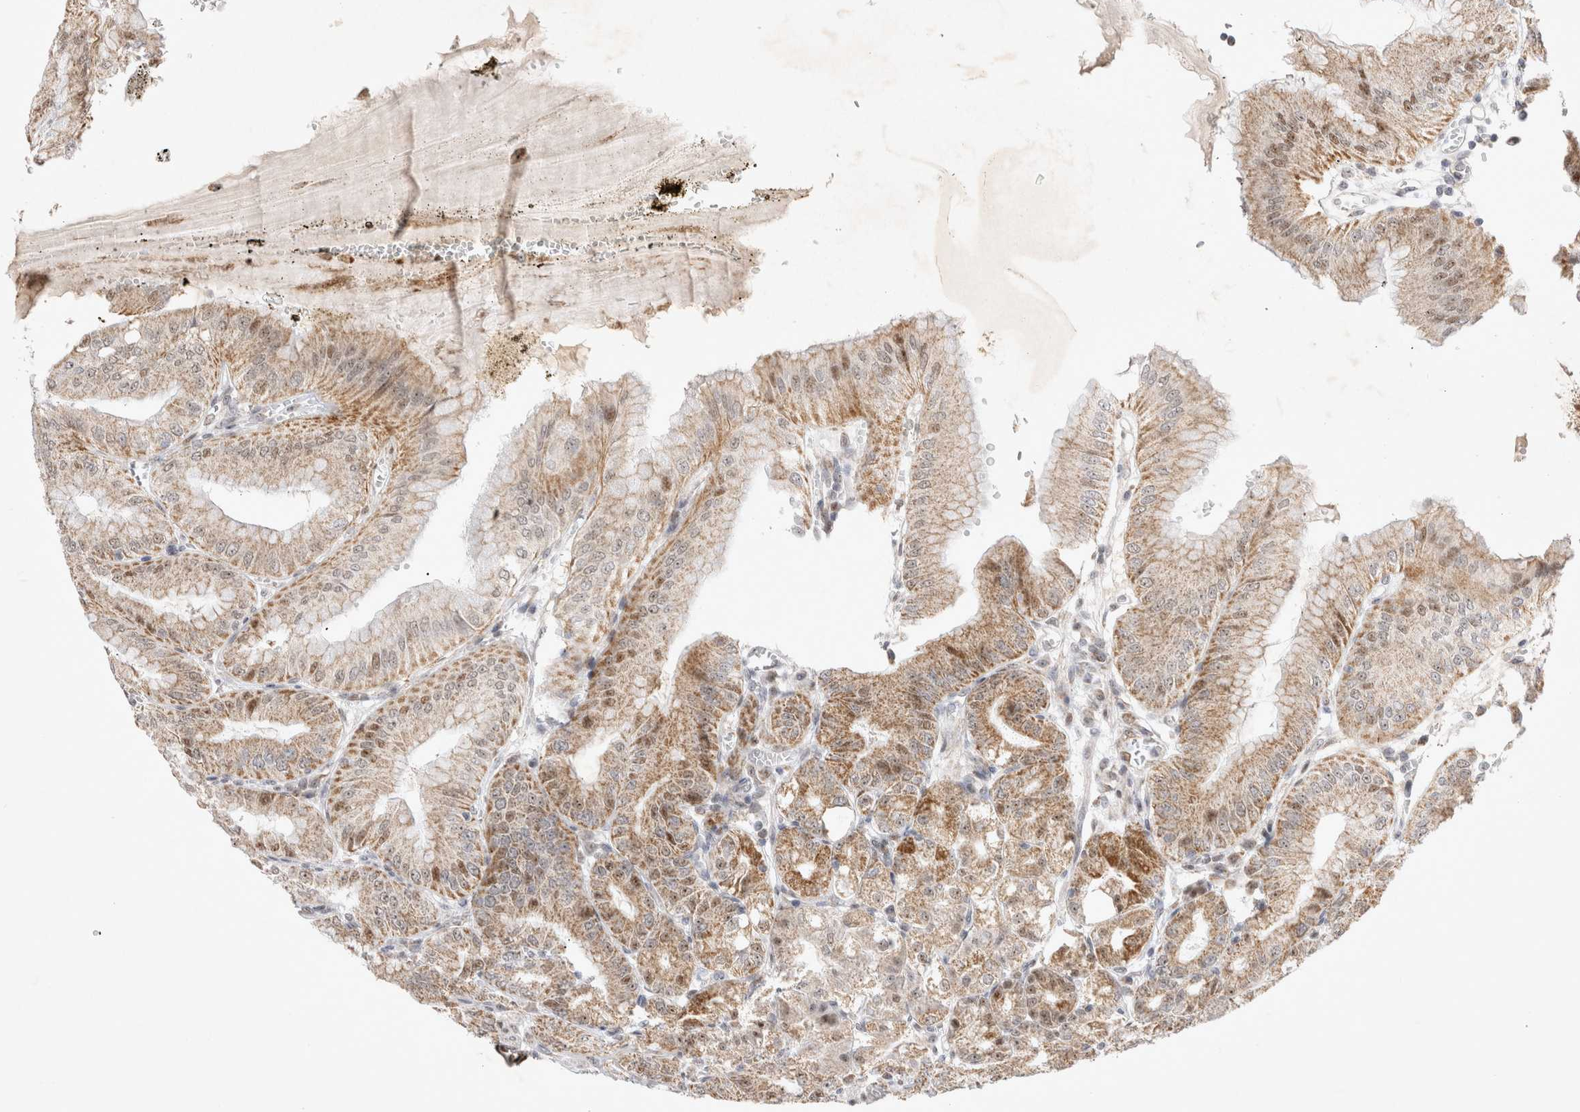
{"staining": {"intensity": "moderate", "quantity": ">75%", "location": "cytoplasmic/membranous,nuclear"}, "tissue": "stomach", "cell_type": "Glandular cells", "image_type": "normal", "snomed": [{"axis": "morphology", "description": "Normal tissue, NOS"}, {"axis": "topography", "description": "Stomach, lower"}], "caption": "Immunohistochemistry image of benign human stomach stained for a protein (brown), which displays medium levels of moderate cytoplasmic/membranous,nuclear positivity in about >75% of glandular cells.", "gene": "MRPL37", "patient": {"sex": "male", "age": 71}}